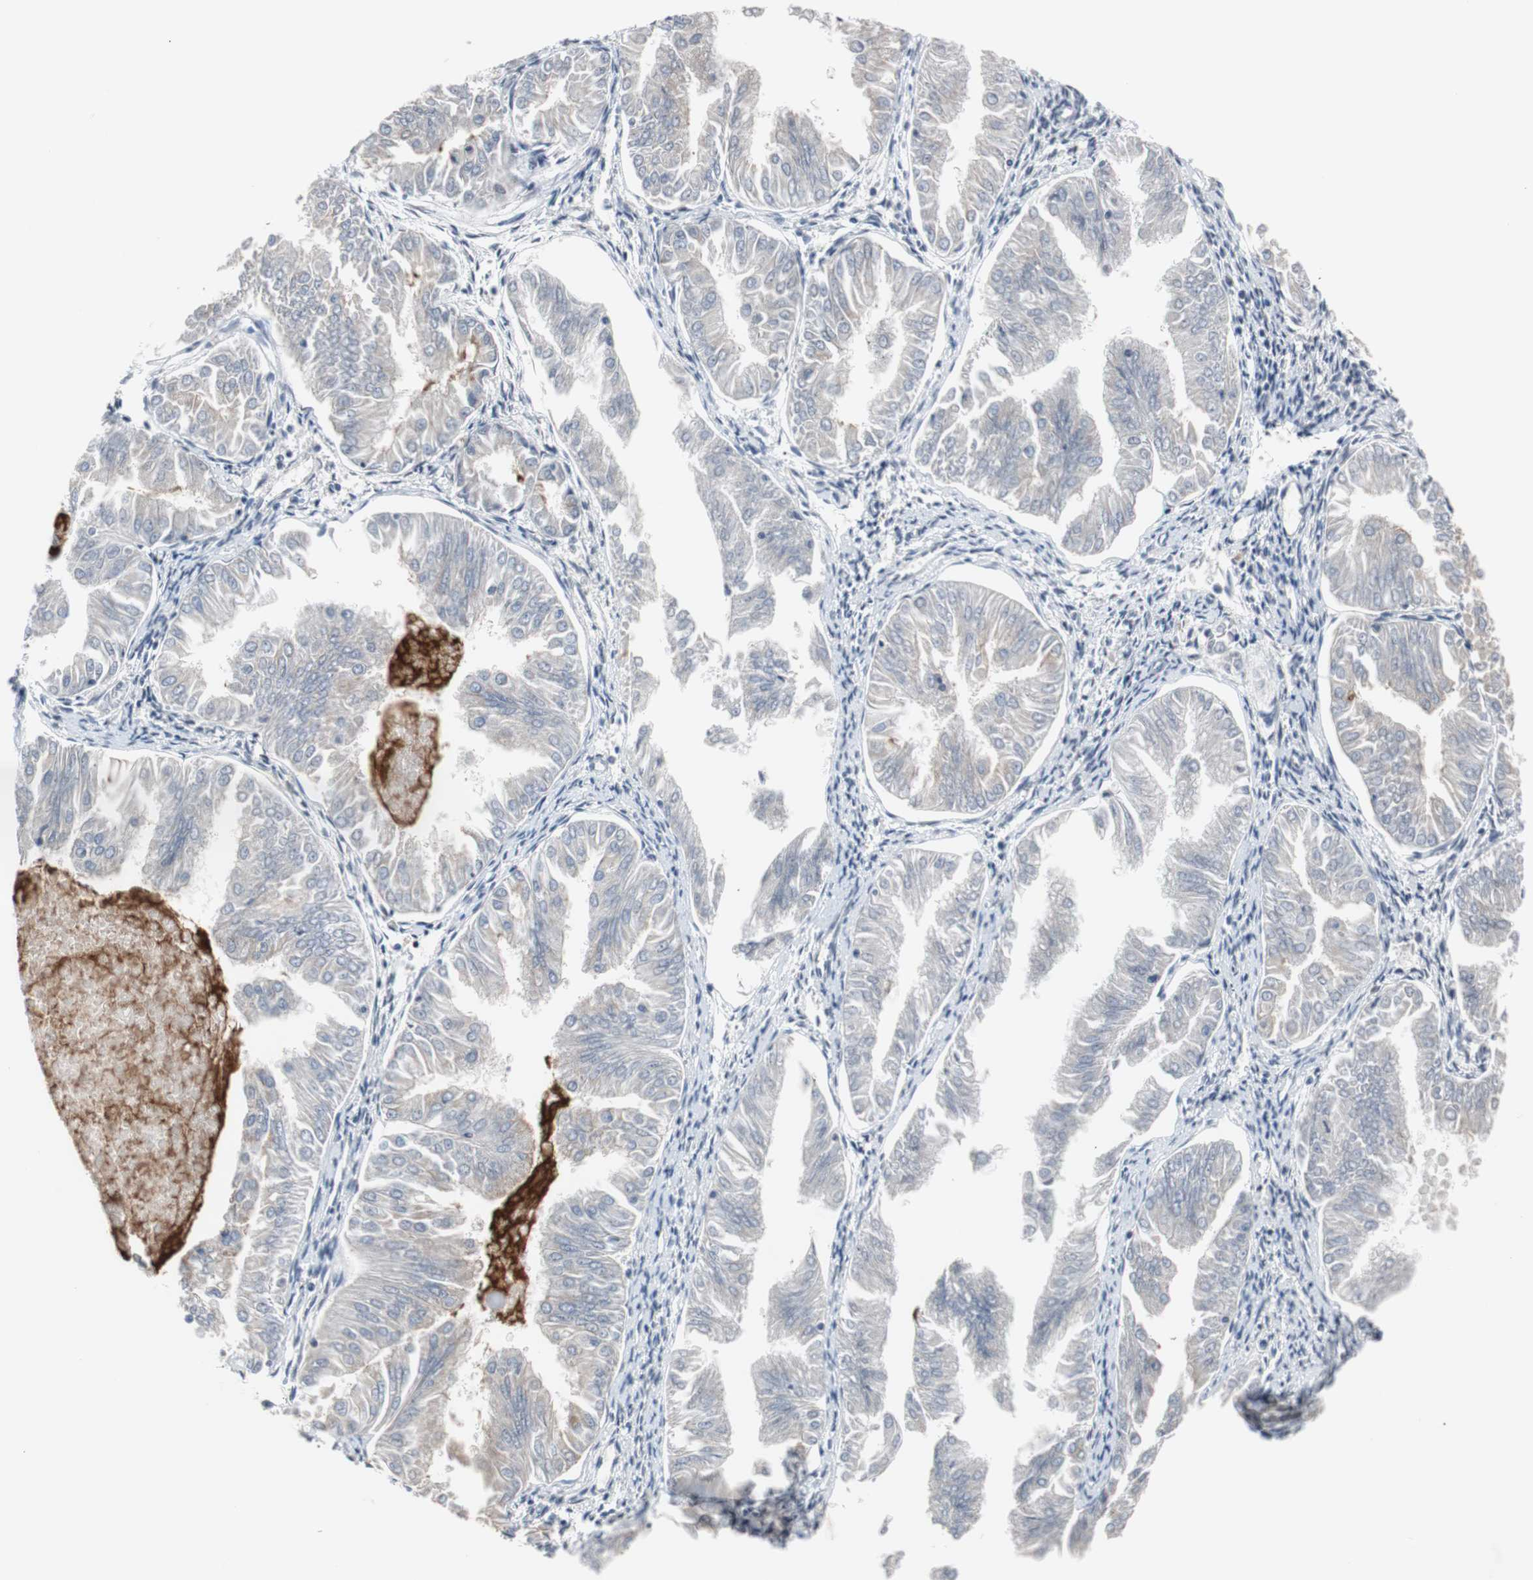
{"staining": {"intensity": "negative", "quantity": "none", "location": "none"}, "tissue": "endometrial cancer", "cell_type": "Tumor cells", "image_type": "cancer", "snomed": [{"axis": "morphology", "description": "Adenocarcinoma, NOS"}, {"axis": "topography", "description": "Endometrium"}], "caption": "Endometrial cancer was stained to show a protein in brown. There is no significant expression in tumor cells. Brightfield microscopy of IHC stained with DAB (brown) and hematoxylin (blue), captured at high magnification.", "gene": "ZHX2", "patient": {"sex": "female", "age": 53}}